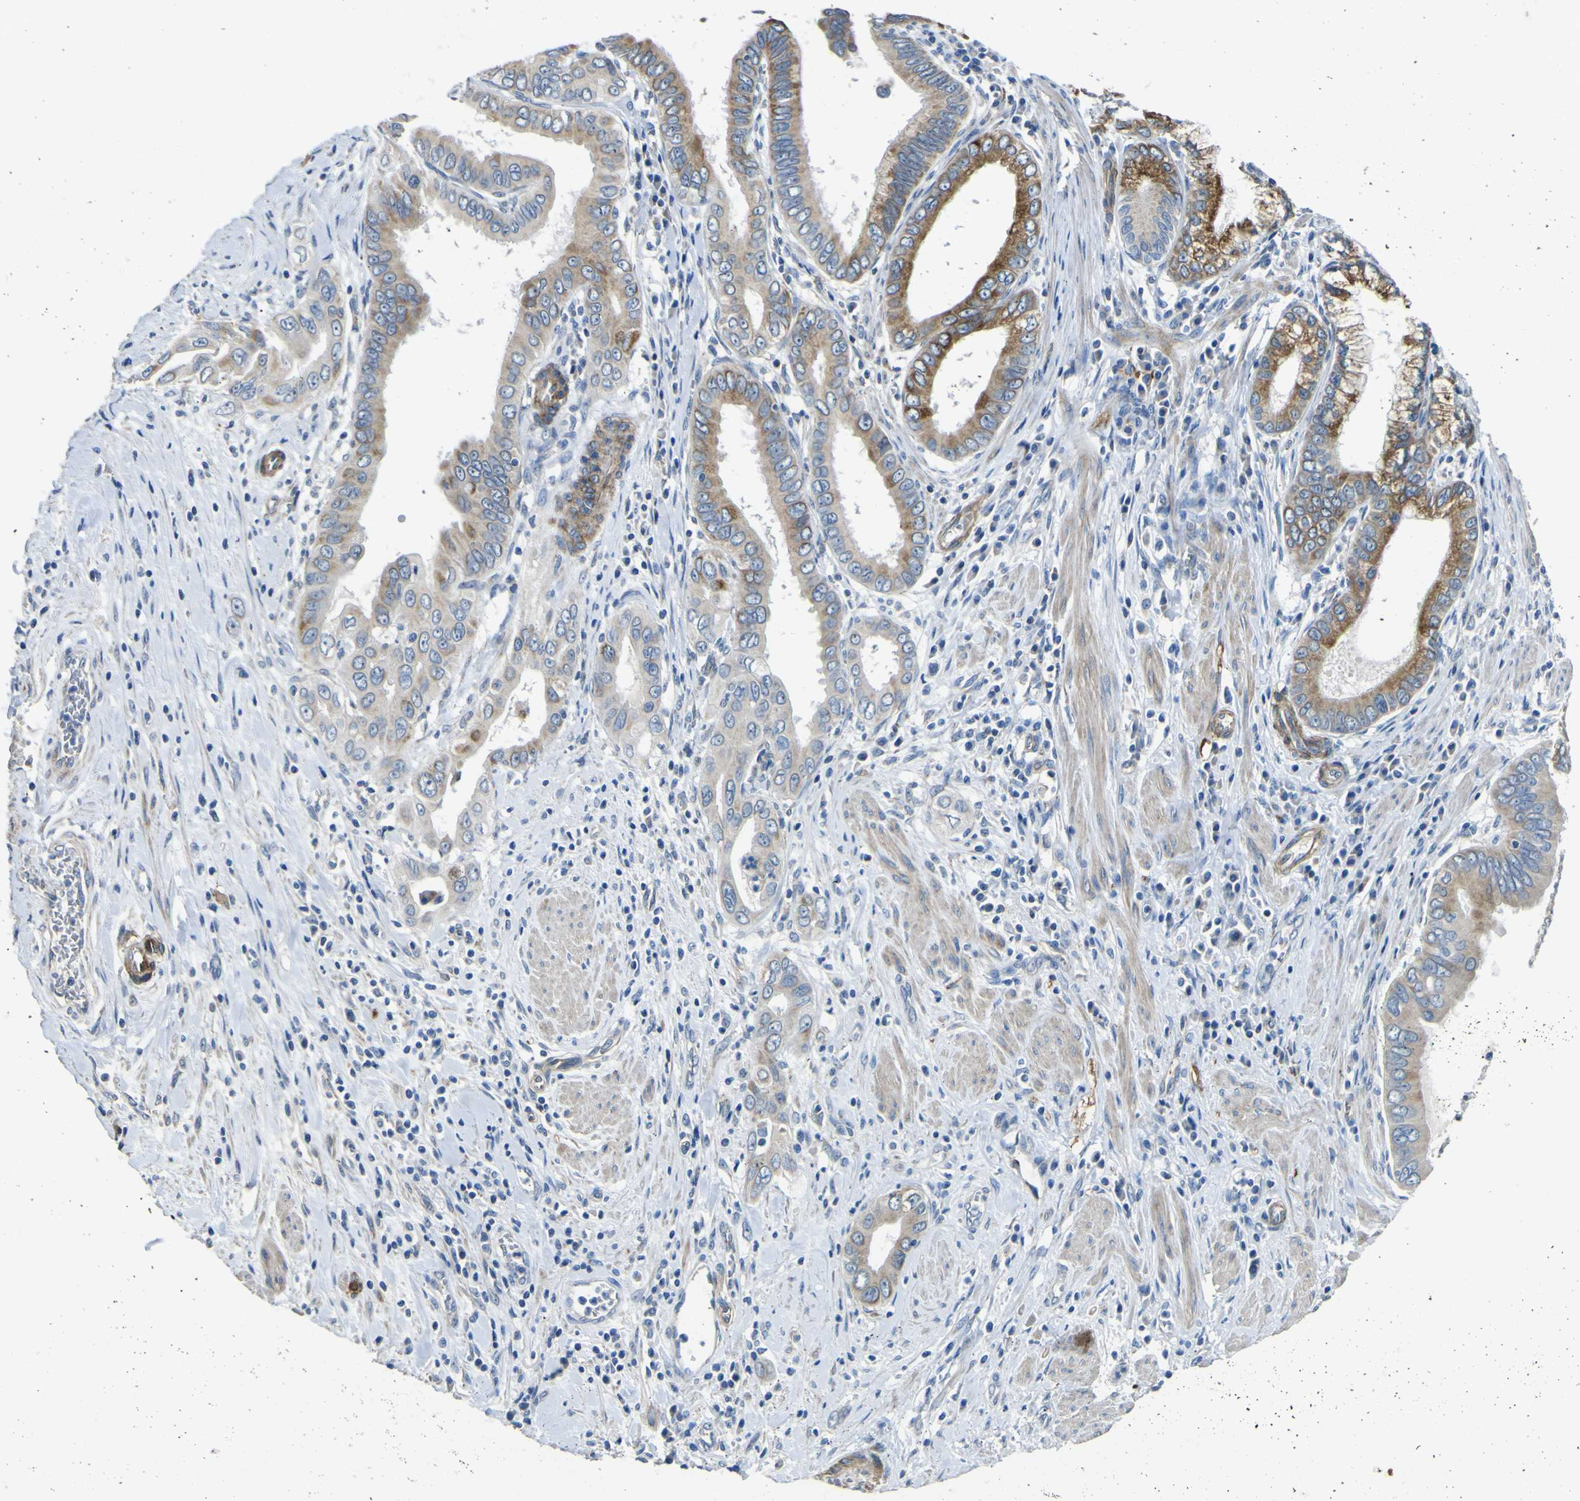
{"staining": {"intensity": "moderate", "quantity": "25%-75%", "location": "cytoplasmic/membranous"}, "tissue": "pancreatic cancer", "cell_type": "Tumor cells", "image_type": "cancer", "snomed": [{"axis": "morphology", "description": "Normal tissue, NOS"}, {"axis": "topography", "description": "Lymph node"}], "caption": "Immunohistochemistry (DAB (3,3'-diaminobenzidine)) staining of human pancreatic cancer demonstrates moderate cytoplasmic/membranous protein staining in approximately 25%-75% of tumor cells. The staining was performed using DAB, with brown indicating positive protein expression. Nuclei are stained blue with hematoxylin.", "gene": "ALDH18A1", "patient": {"sex": "male", "age": 50}}